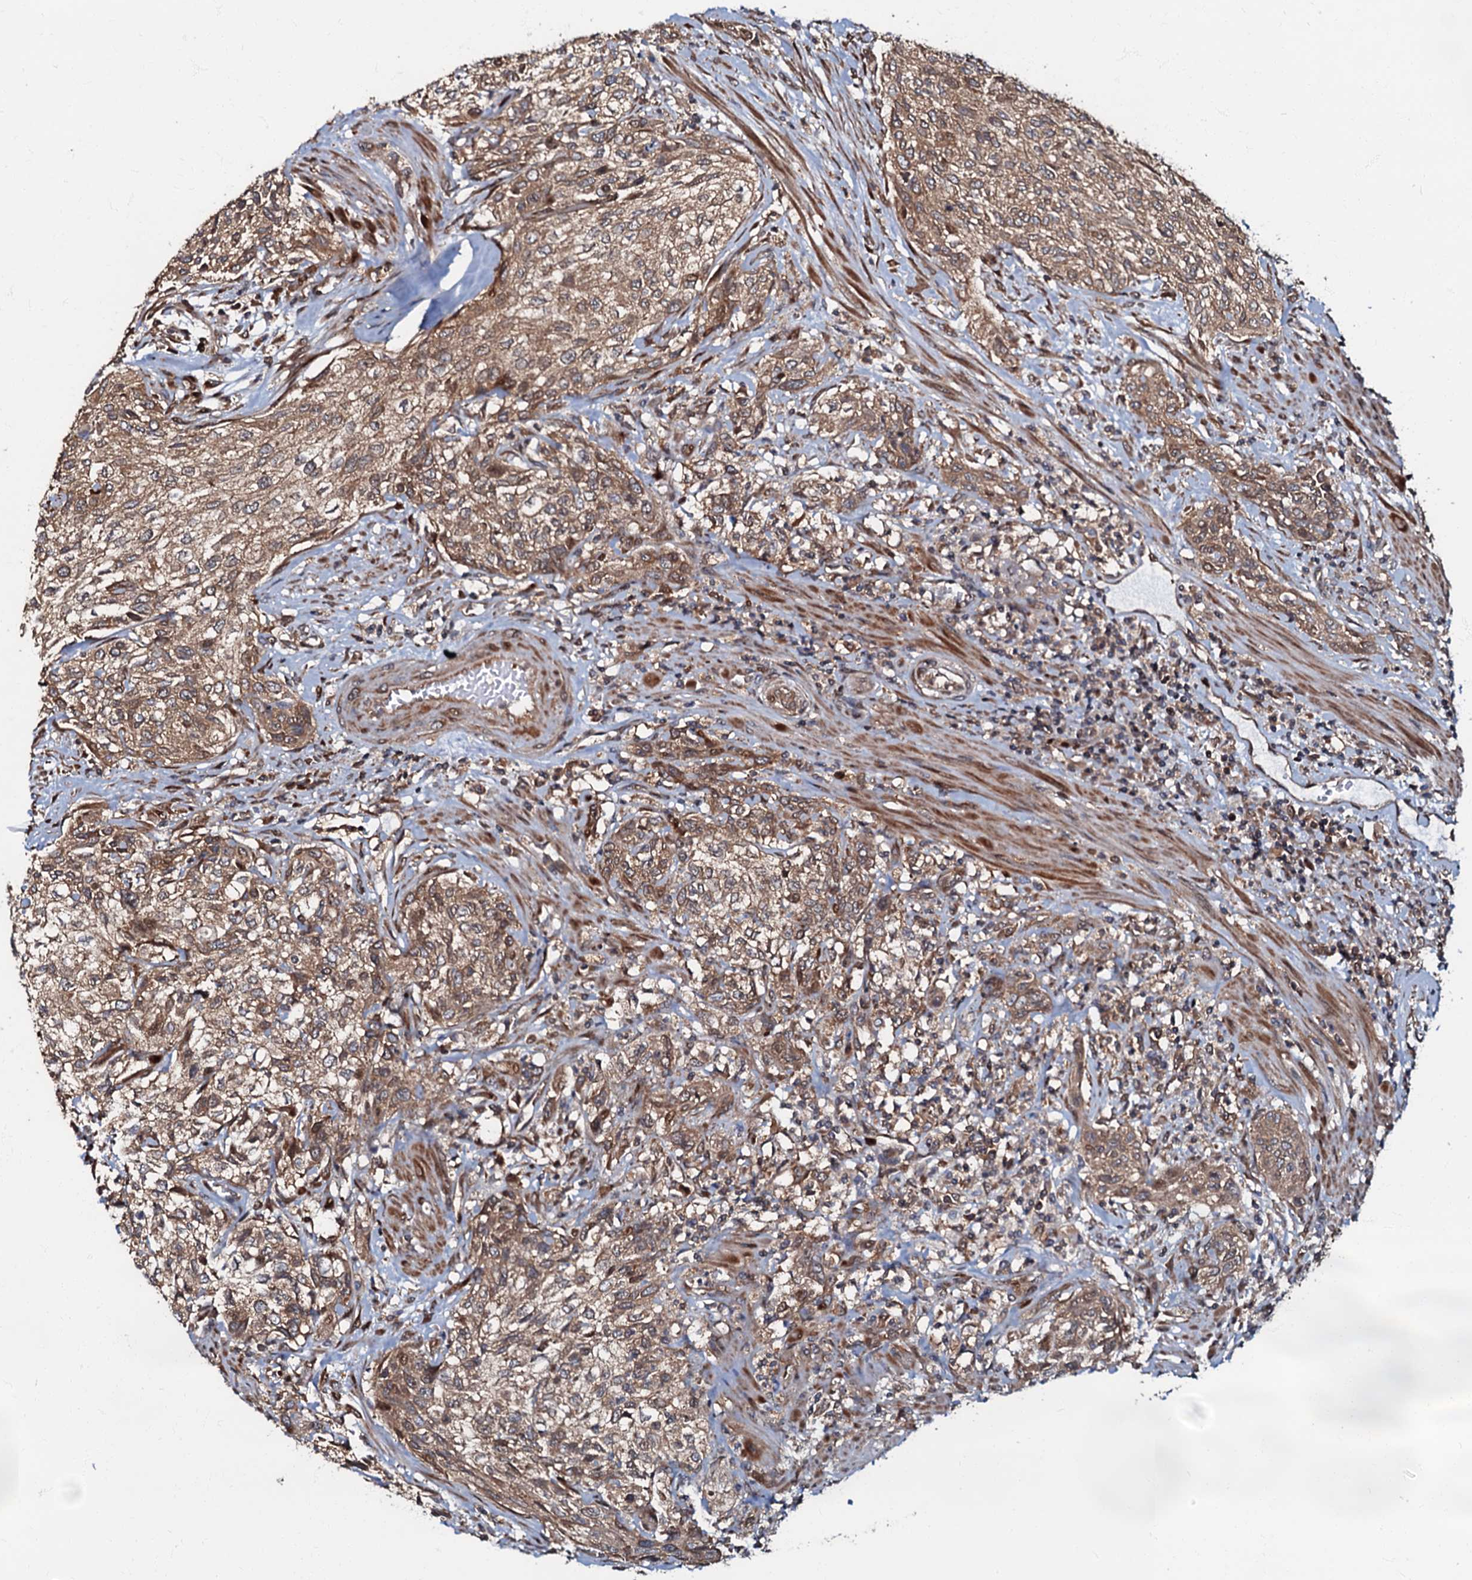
{"staining": {"intensity": "moderate", "quantity": ">75%", "location": "cytoplasmic/membranous"}, "tissue": "urothelial cancer", "cell_type": "Tumor cells", "image_type": "cancer", "snomed": [{"axis": "morphology", "description": "Normal tissue, NOS"}, {"axis": "morphology", "description": "Urothelial carcinoma, NOS"}, {"axis": "topography", "description": "Urinary bladder"}, {"axis": "topography", "description": "Peripheral nerve tissue"}], "caption": "Urothelial cancer was stained to show a protein in brown. There is medium levels of moderate cytoplasmic/membranous staining in about >75% of tumor cells.", "gene": "OSBP", "patient": {"sex": "male", "age": 35}}